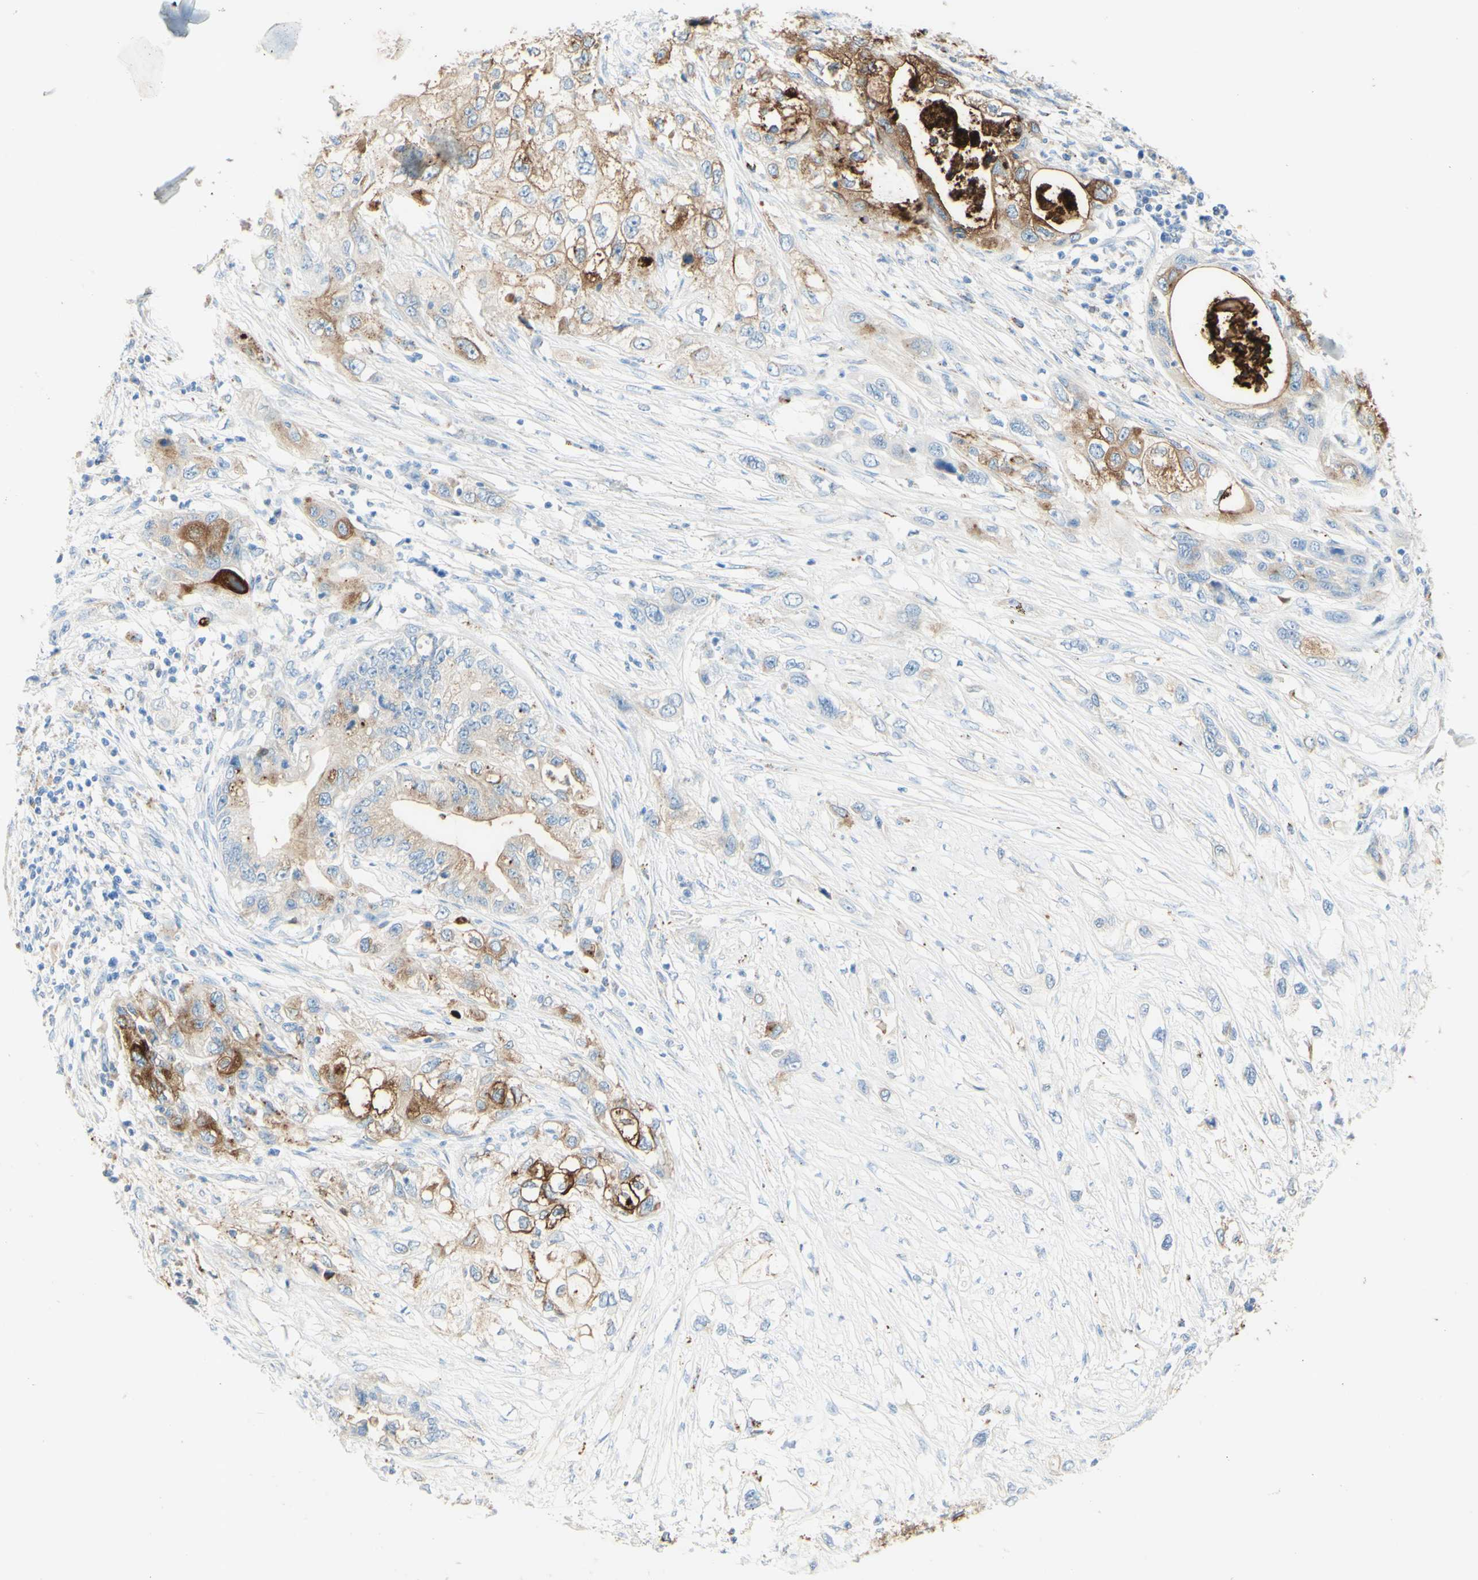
{"staining": {"intensity": "moderate", "quantity": ">75%", "location": "cytoplasmic/membranous"}, "tissue": "pancreatic cancer", "cell_type": "Tumor cells", "image_type": "cancer", "snomed": [{"axis": "morphology", "description": "Adenocarcinoma, NOS"}, {"axis": "topography", "description": "Pancreas"}], "caption": "This histopathology image demonstrates immunohistochemistry staining of human adenocarcinoma (pancreatic), with medium moderate cytoplasmic/membranous positivity in about >75% of tumor cells.", "gene": "TSPAN1", "patient": {"sex": "female", "age": 70}}